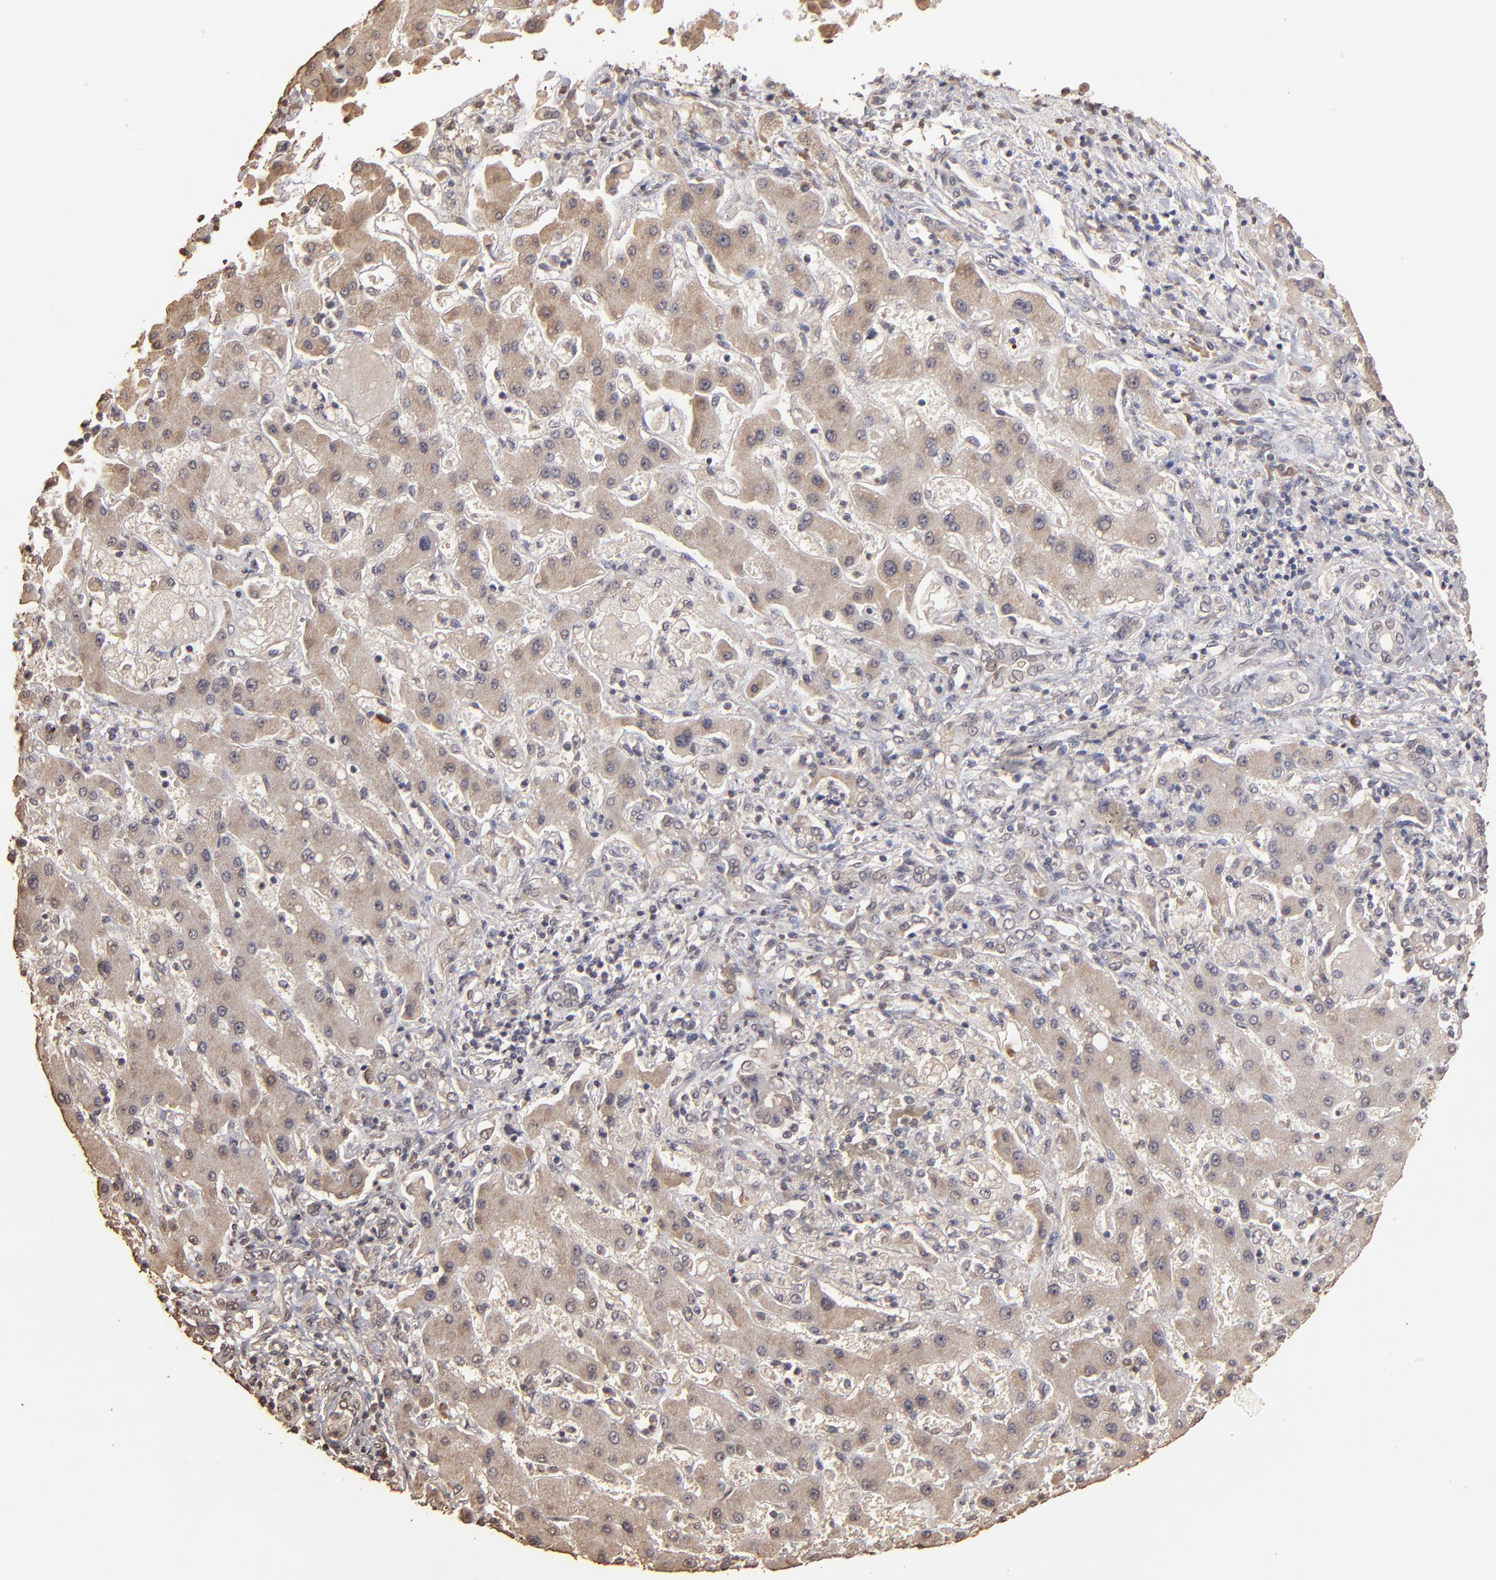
{"staining": {"intensity": "moderate", "quantity": ">75%", "location": "cytoplasmic/membranous"}, "tissue": "liver cancer", "cell_type": "Tumor cells", "image_type": "cancer", "snomed": [{"axis": "morphology", "description": "Cholangiocarcinoma"}, {"axis": "topography", "description": "Liver"}], "caption": "Liver cancer stained with DAB (3,3'-diaminobenzidine) immunohistochemistry (IHC) demonstrates medium levels of moderate cytoplasmic/membranous positivity in approximately >75% of tumor cells.", "gene": "OPHN1", "patient": {"sex": "male", "age": 50}}